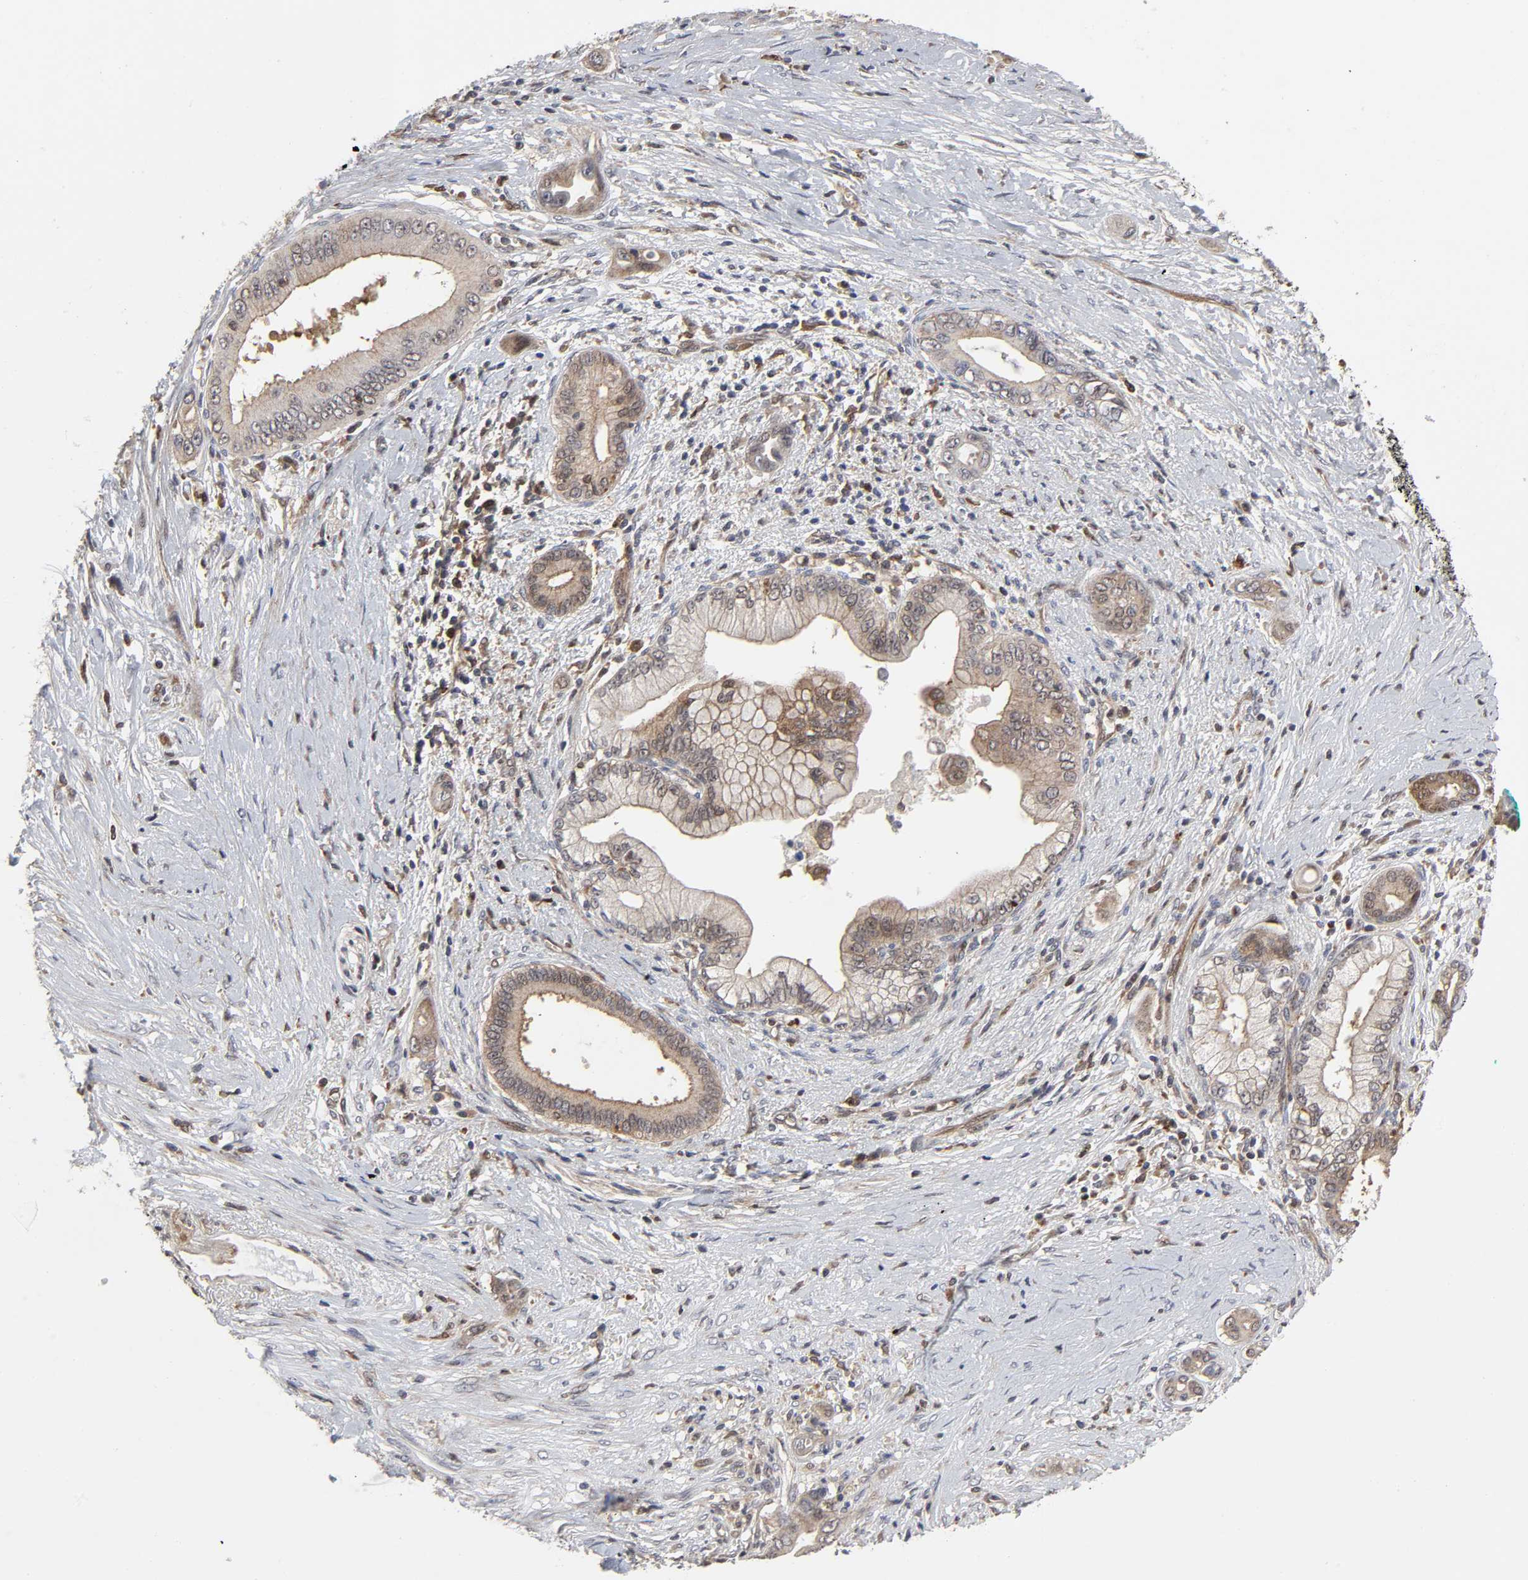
{"staining": {"intensity": "weak", "quantity": ">75%", "location": "cytoplasmic/membranous,nuclear"}, "tissue": "pancreatic cancer", "cell_type": "Tumor cells", "image_type": "cancer", "snomed": [{"axis": "morphology", "description": "Adenocarcinoma, NOS"}, {"axis": "topography", "description": "Pancreas"}], "caption": "This micrograph demonstrates IHC staining of human pancreatic cancer, with low weak cytoplasmic/membranous and nuclear expression in about >75% of tumor cells.", "gene": "CASP9", "patient": {"sex": "male", "age": 59}}